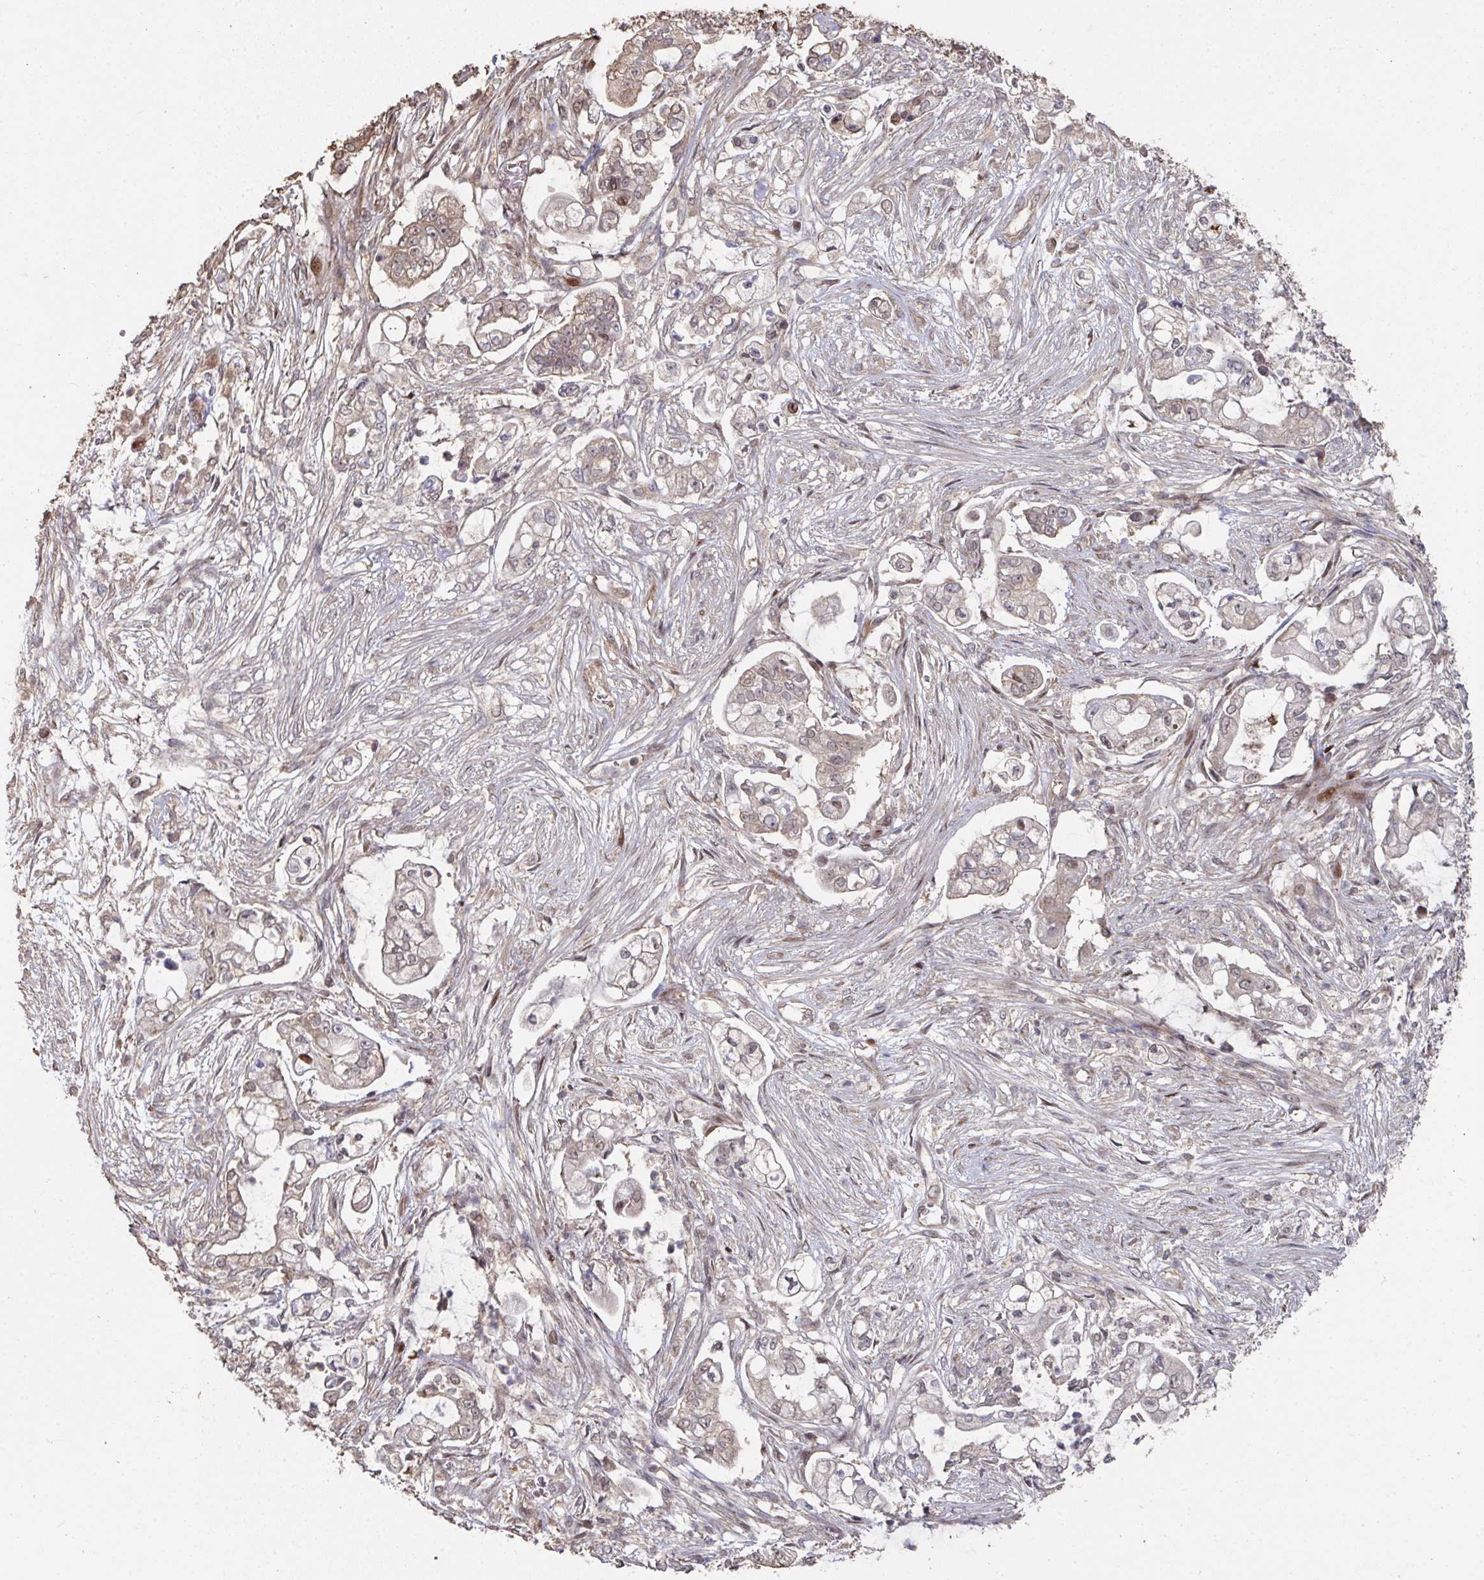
{"staining": {"intensity": "weak", "quantity": "<25%", "location": "cytoplasmic/membranous,nuclear"}, "tissue": "pancreatic cancer", "cell_type": "Tumor cells", "image_type": "cancer", "snomed": [{"axis": "morphology", "description": "Adenocarcinoma, NOS"}, {"axis": "topography", "description": "Pancreas"}], "caption": "IHC of pancreatic cancer (adenocarcinoma) demonstrates no staining in tumor cells.", "gene": "CA7", "patient": {"sex": "female", "age": 69}}